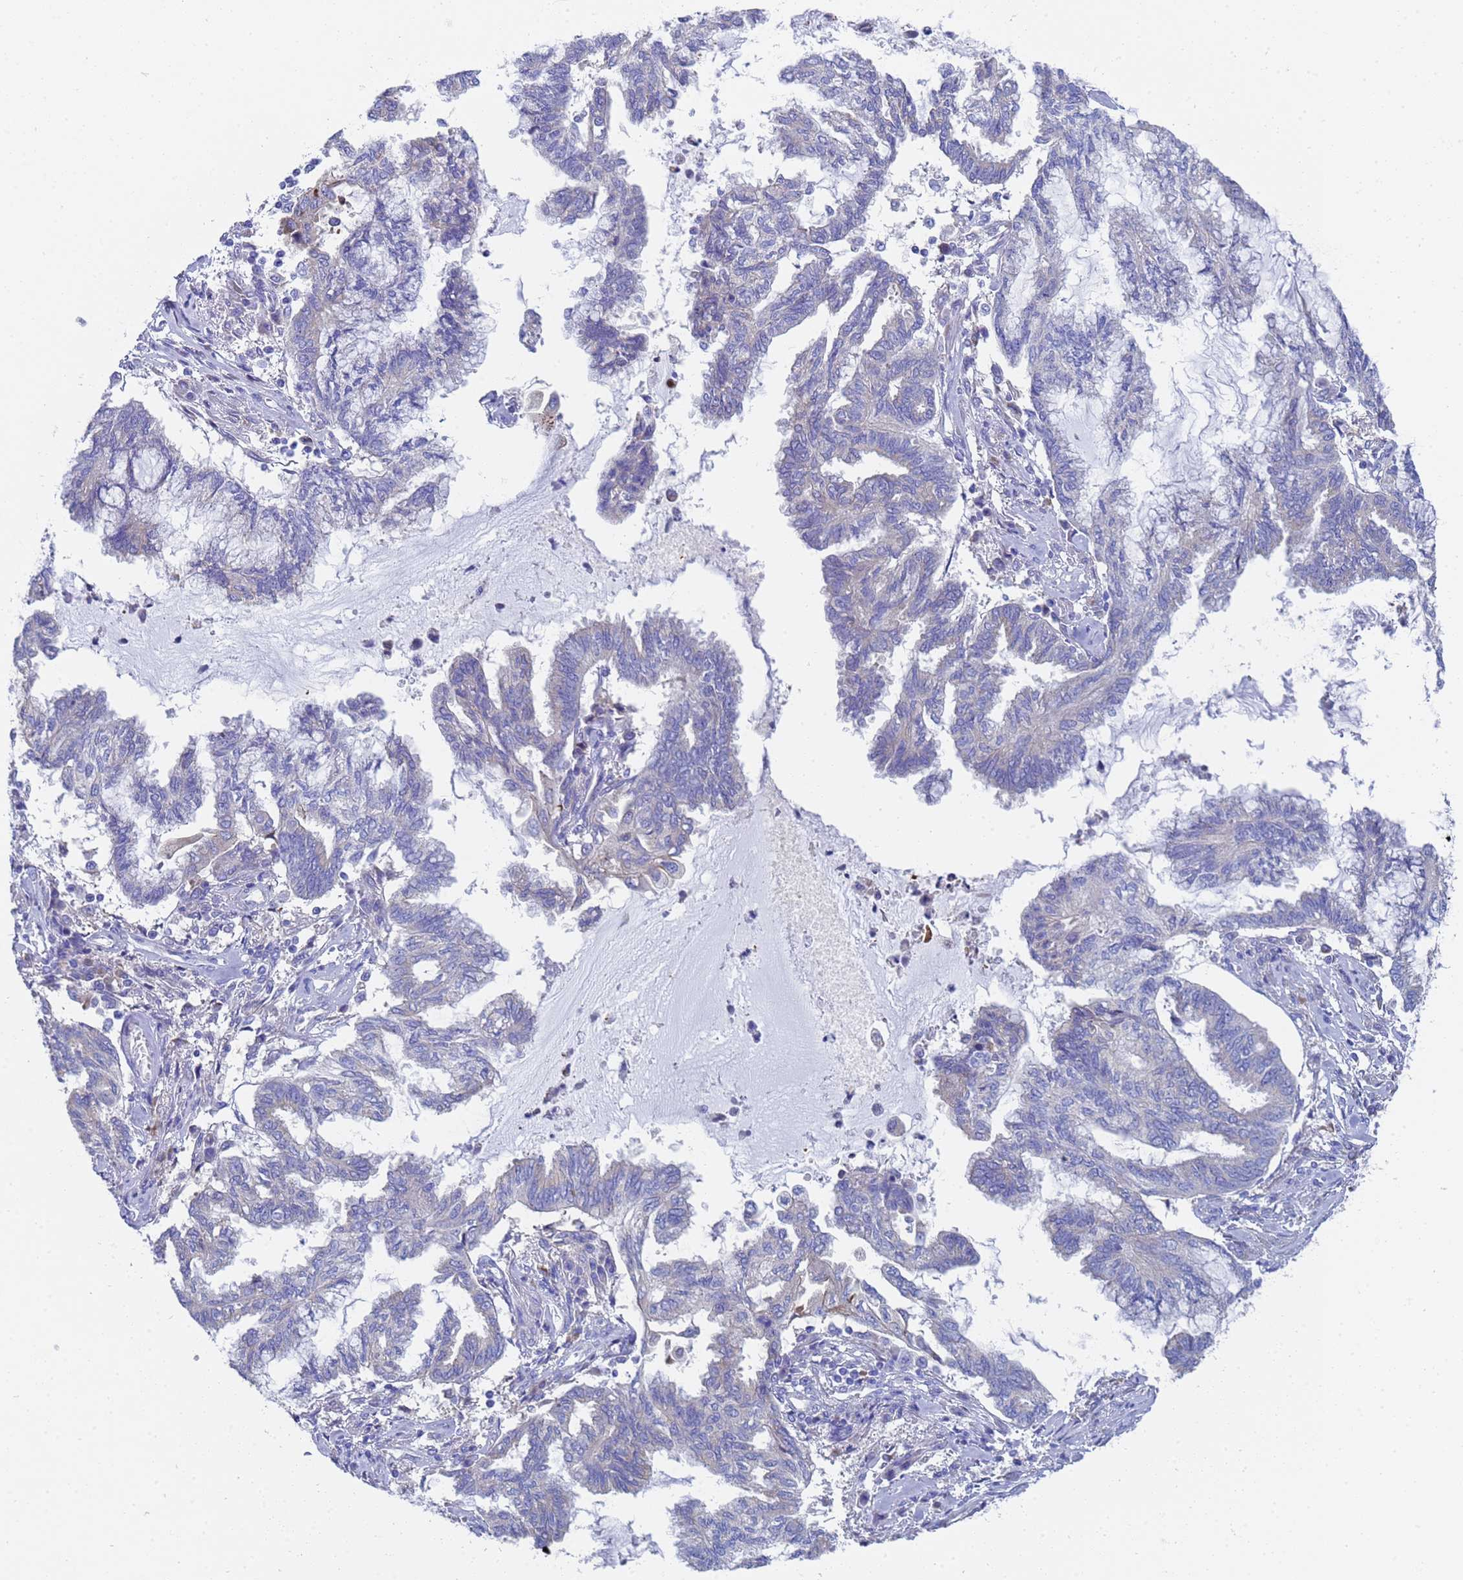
{"staining": {"intensity": "negative", "quantity": "none", "location": "none"}, "tissue": "endometrial cancer", "cell_type": "Tumor cells", "image_type": "cancer", "snomed": [{"axis": "morphology", "description": "Adenocarcinoma, NOS"}, {"axis": "topography", "description": "Endometrium"}], "caption": "This is a micrograph of IHC staining of endometrial cancer (adenocarcinoma), which shows no positivity in tumor cells.", "gene": "TM4SF4", "patient": {"sex": "female", "age": 86}}